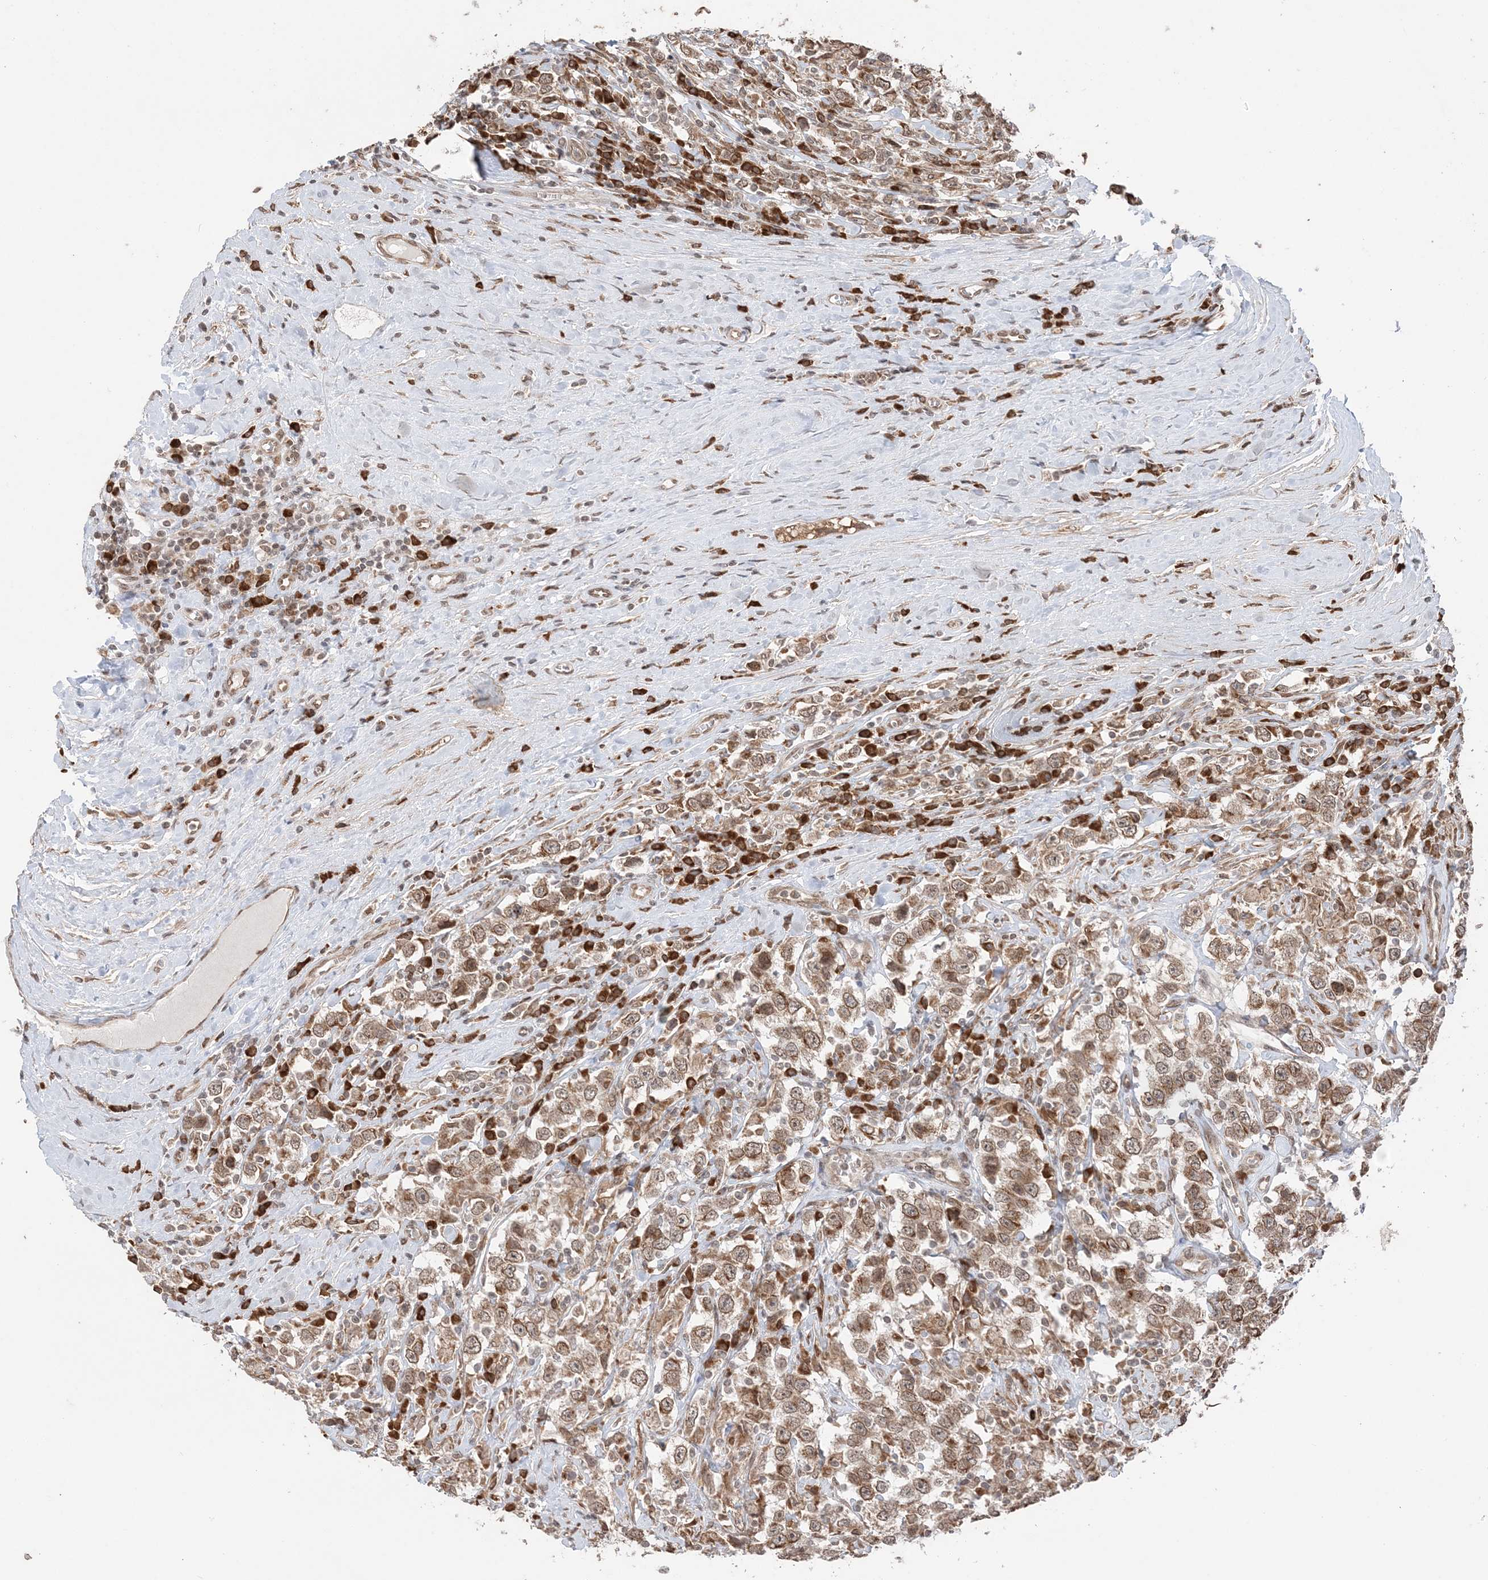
{"staining": {"intensity": "moderate", "quantity": ">75%", "location": "cytoplasmic/membranous"}, "tissue": "testis cancer", "cell_type": "Tumor cells", "image_type": "cancer", "snomed": [{"axis": "morphology", "description": "Seminoma, NOS"}, {"axis": "topography", "description": "Testis"}], "caption": "DAB immunohistochemical staining of testis cancer (seminoma) shows moderate cytoplasmic/membranous protein positivity in about >75% of tumor cells.", "gene": "TMED10", "patient": {"sex": "male", "age": 41}}